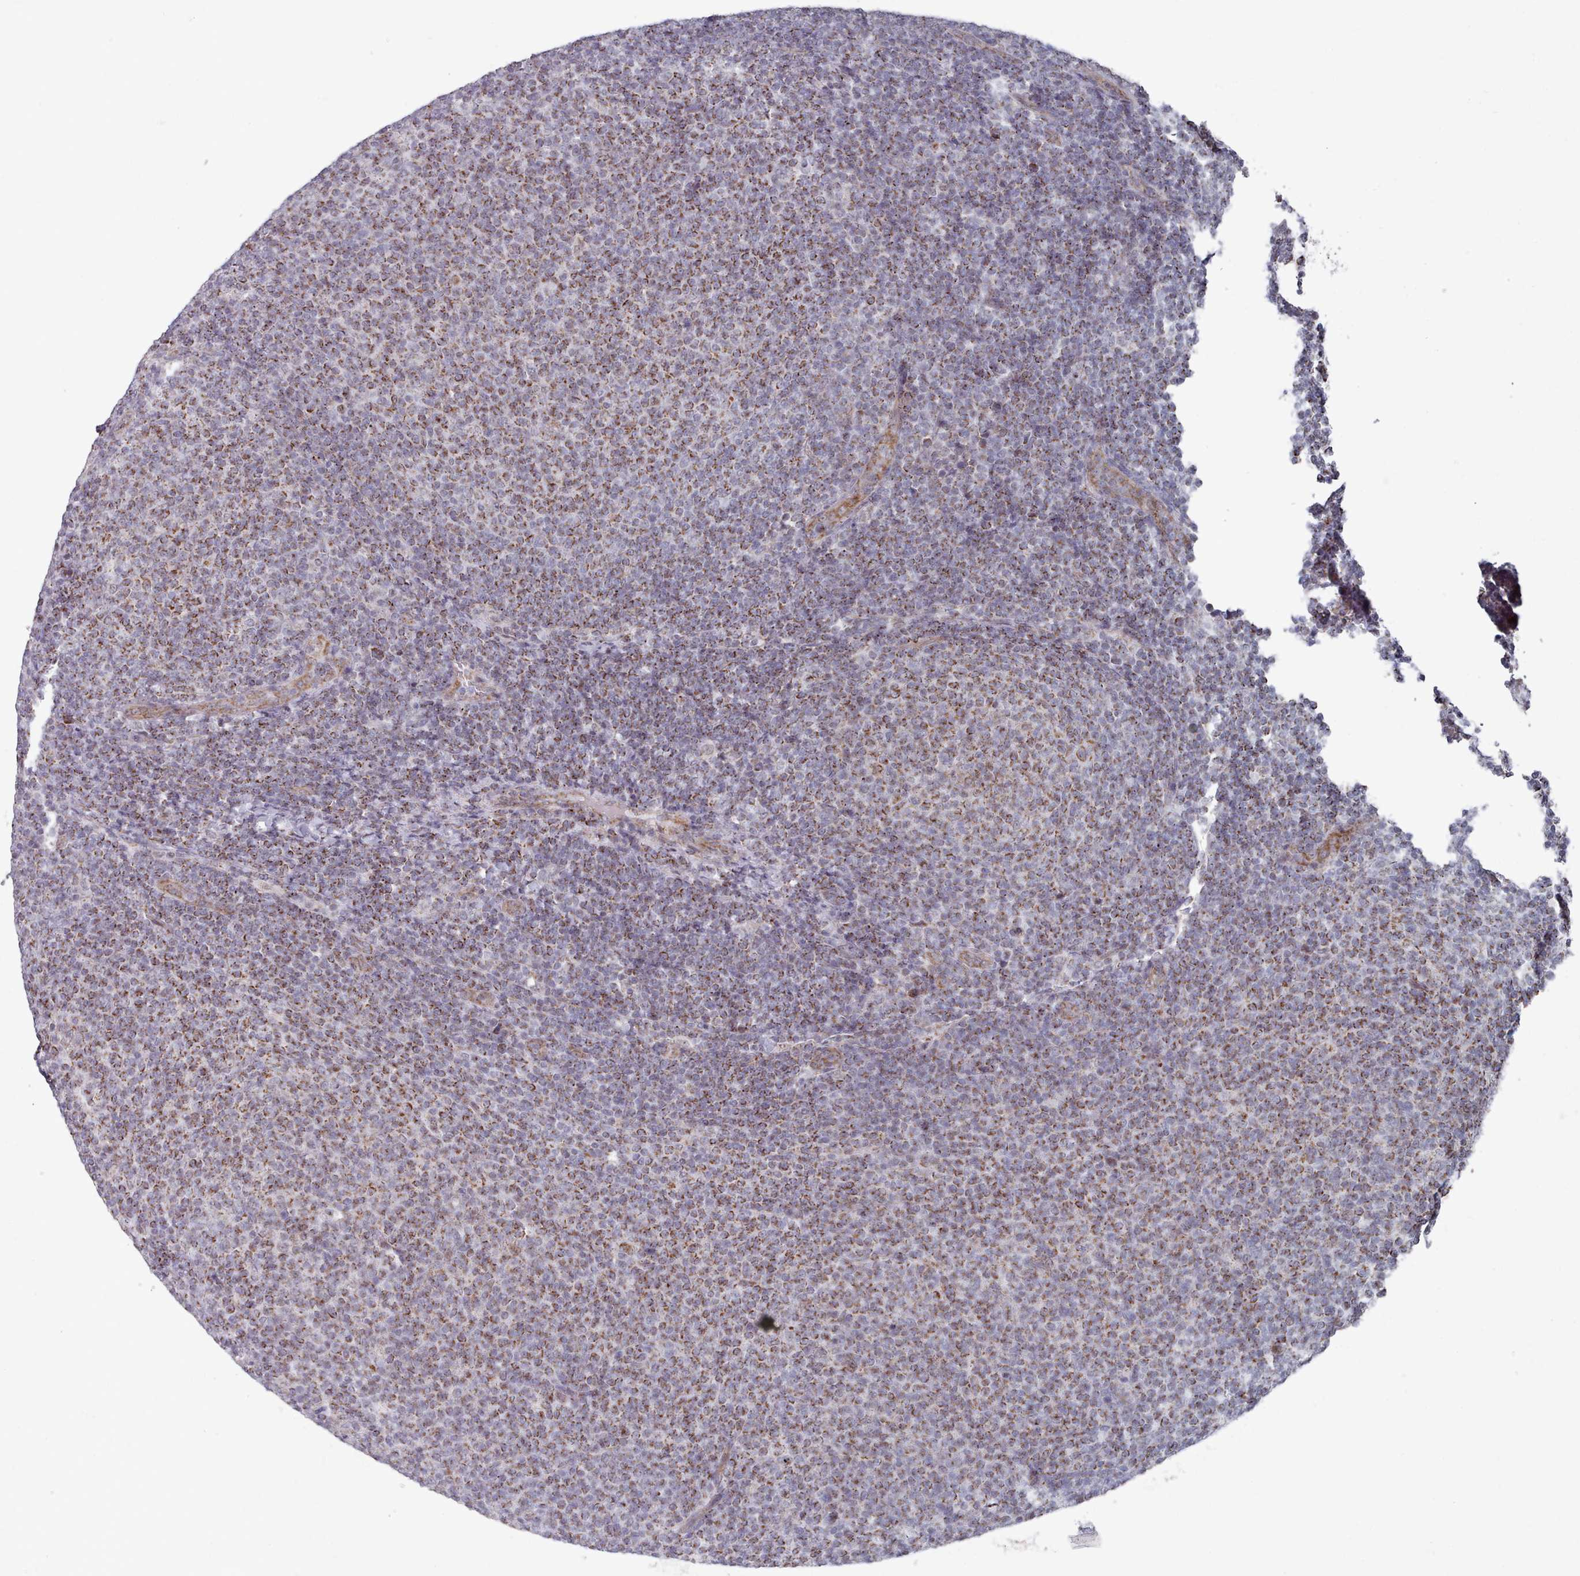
{"staining": {"intensity": "moderate", "quantity": ">75%", "location": "cytoplasmic/membranous"}, "tissue": "lymphoma", "cell_type": "Tumor cells", "image_type": "cancer", "snomed": [{"axis": "morphology", "description": "Malignant lymphoma, non-Hodgkin's type, Low grade"}, {"axis": "topography", "description": "Lymph node"}], "caption": "About >75% of tumor cells in human low-grade malignant lymphoma, non-Hodgkin's type reveal moderate cytoplasmic/membranous protein staining as visualized by brown immunohistochemical staining.", "gene": "TRARG1", "patient": {"sex": "male", "age": 66}}